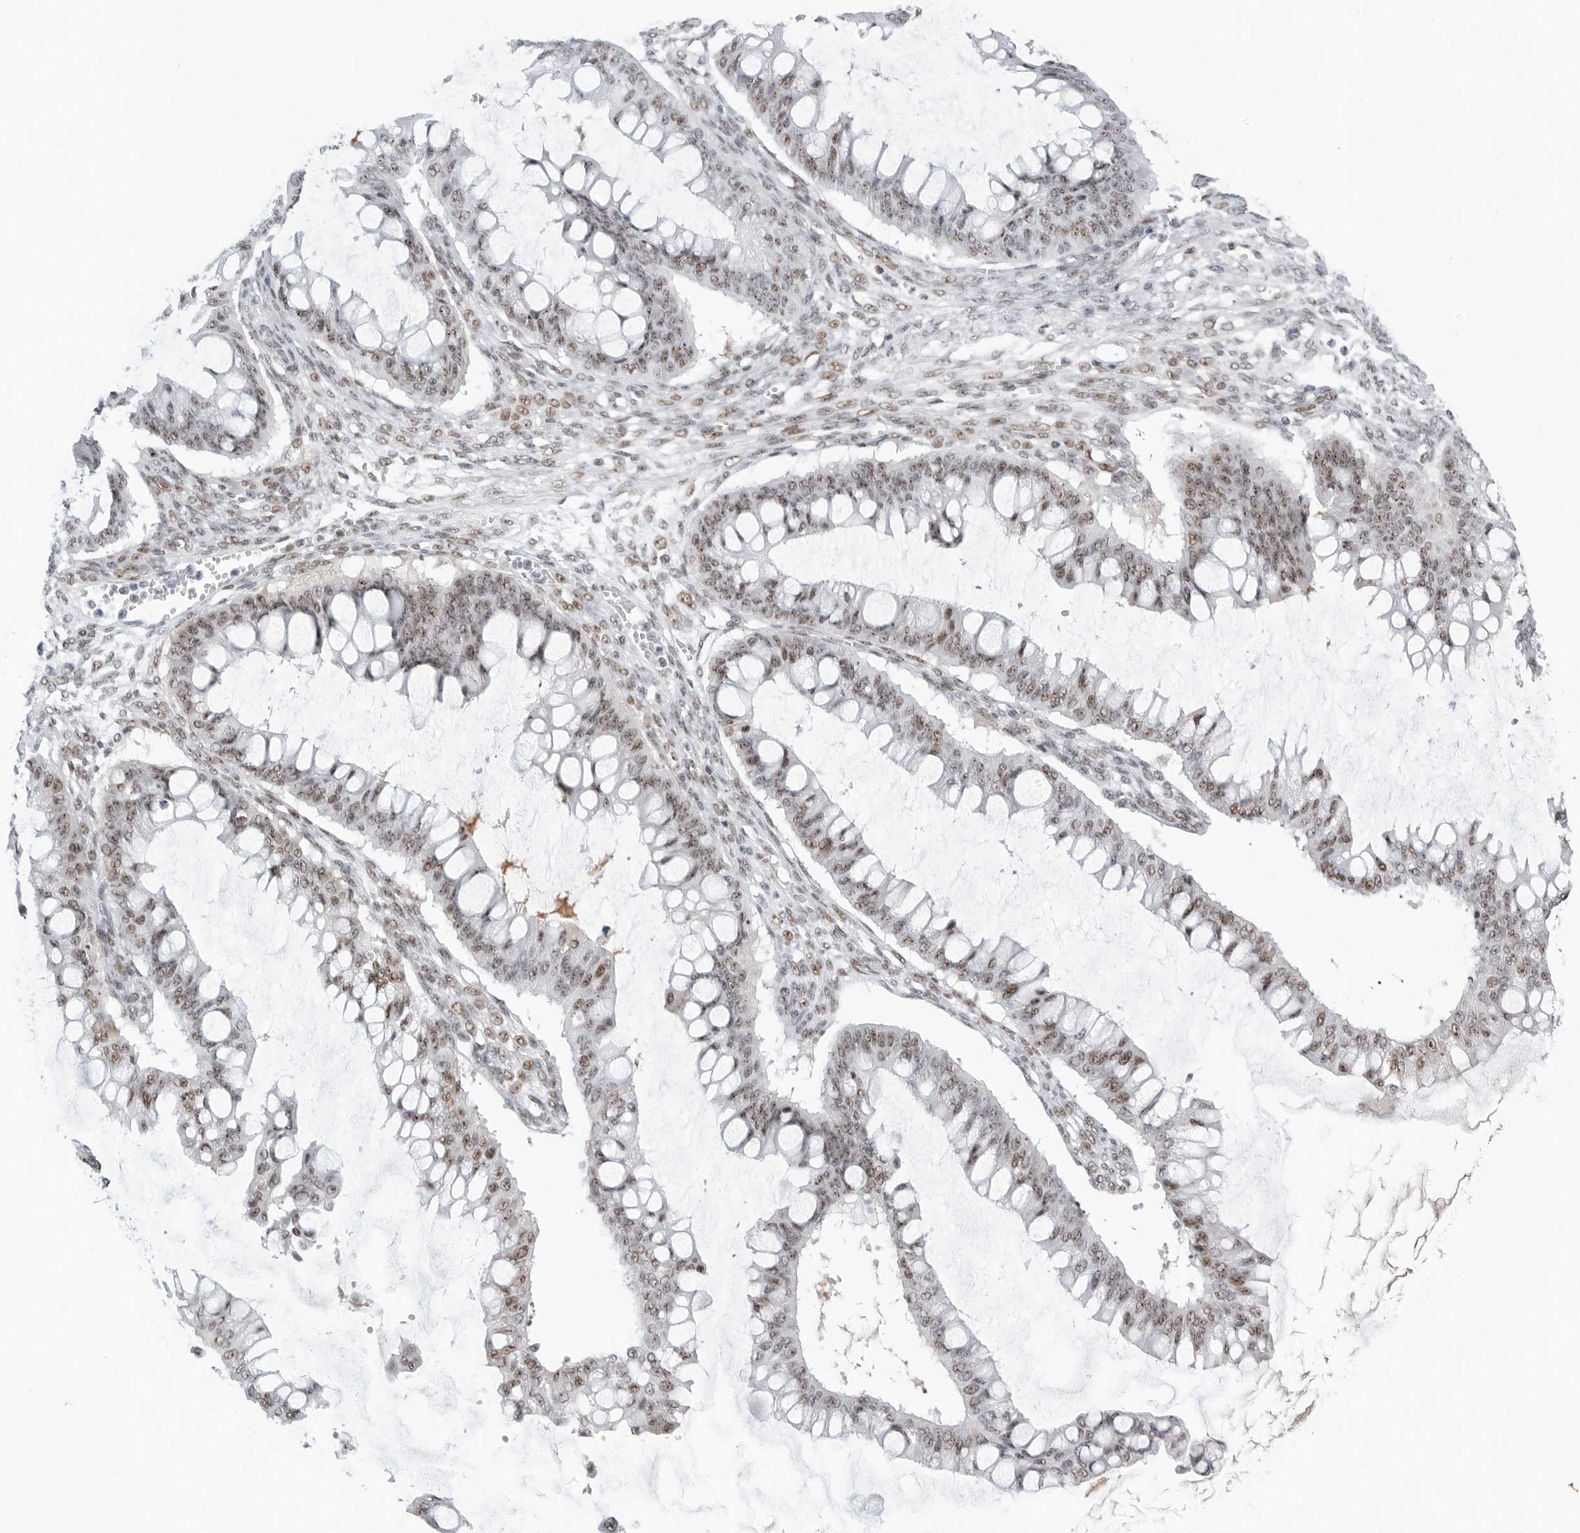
{"staining": {"intensity": "moderate", "quantity": "25%-75%", "location": "nuclear"}, "tissue": "ovarian cancer", "cell_type": "Tumor cells", "image_type": "cancer", "snomed": [{"axis": "morphology", "description": "Cystadenocarcinoma, mucinous, NOS"}, {"axis": "topography", "description": "Ovary"}], "caption": "Immunohistochemical staining of human mucinous cystadenocarcinoma (ovarian) shows moderate nuclear protein expression in approximately 25%-75% of tumor cells.", "gene": "WRAP53", "patient": {"sex": "female", "age": 73}}